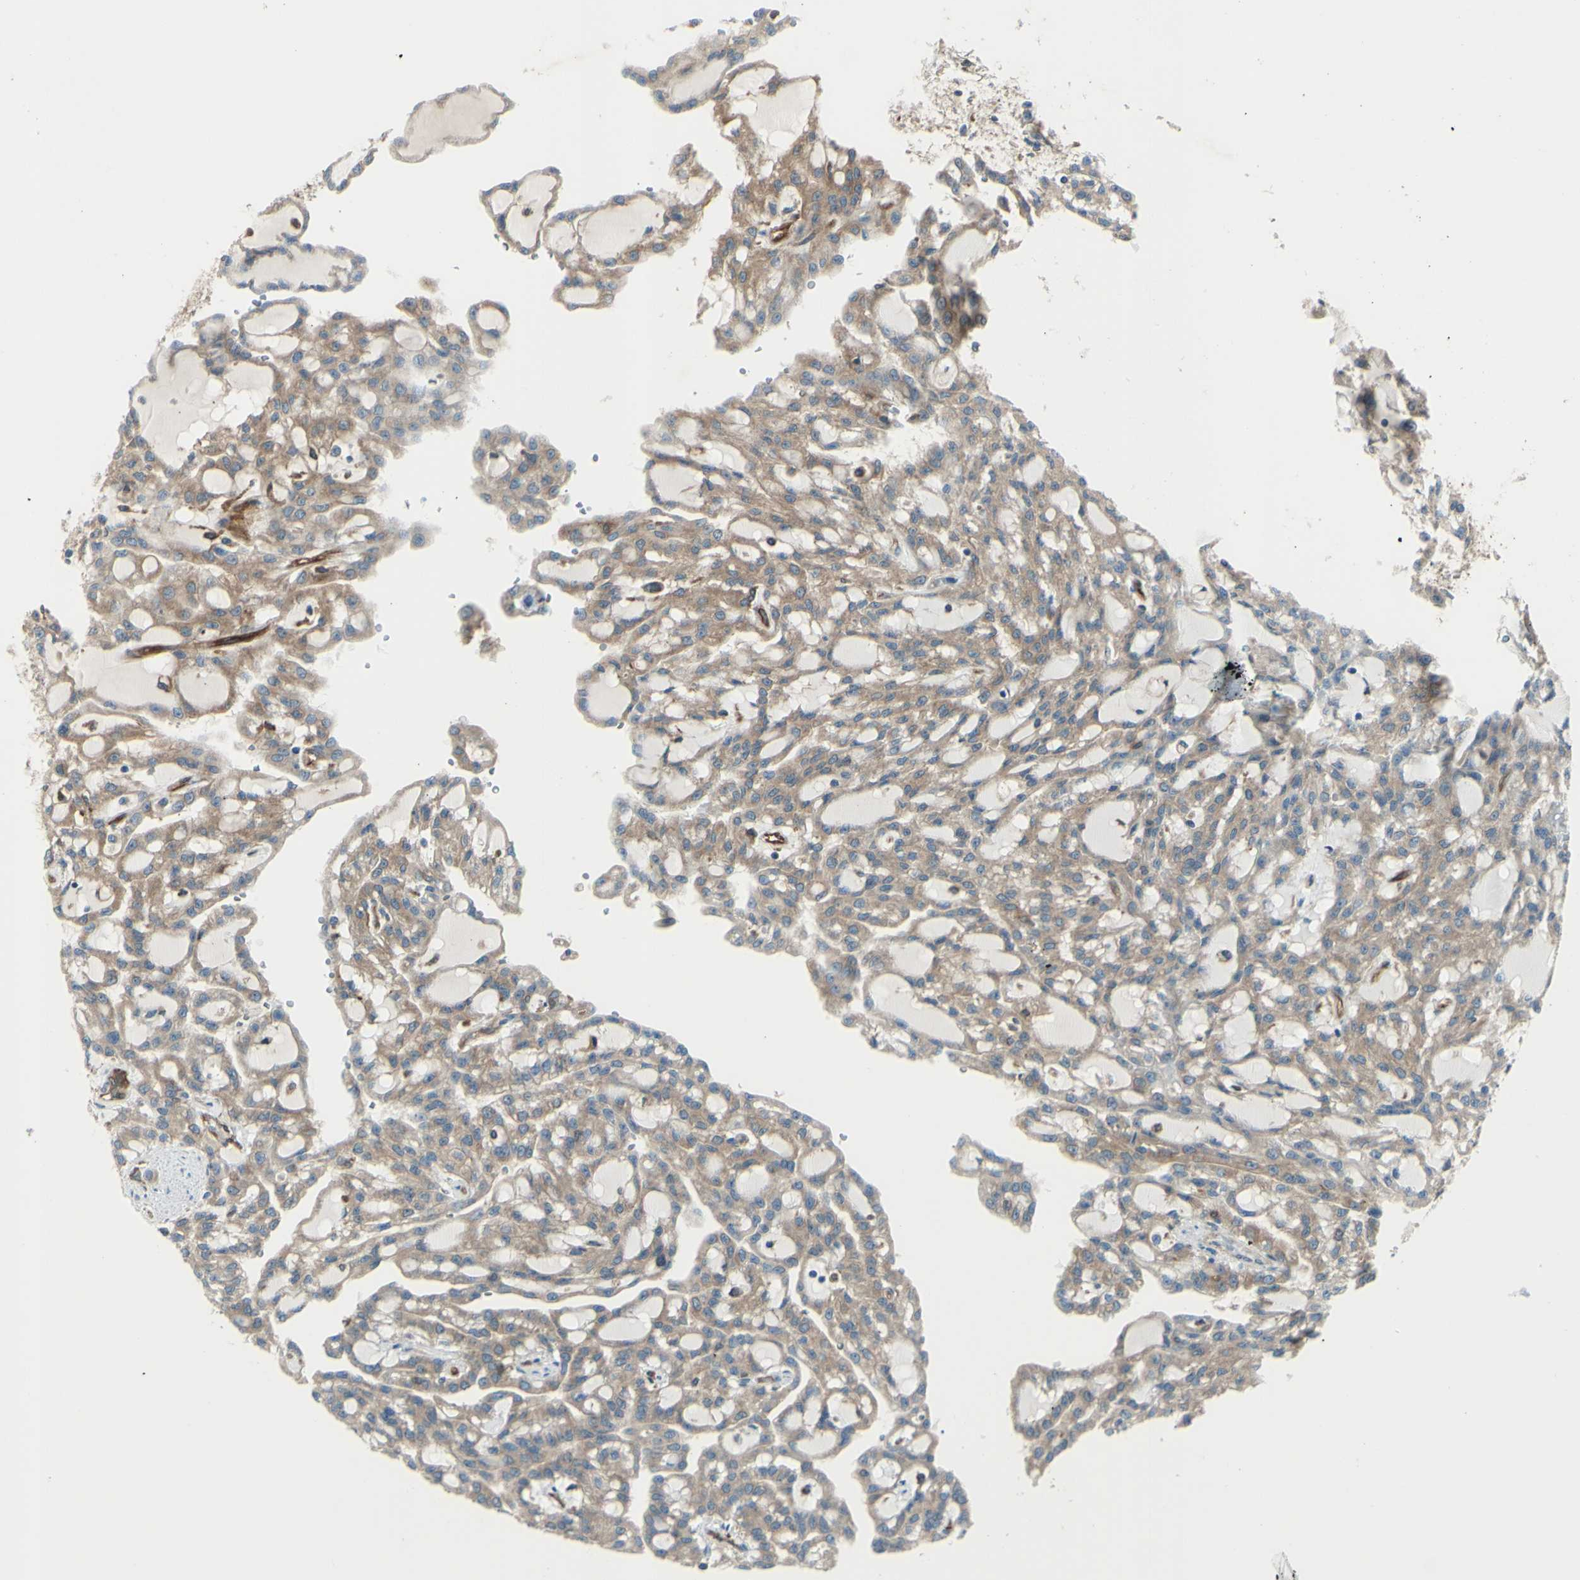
{"staining": {"intensity": "weak", "quantity": ">75%", "location": "cytoplasmic/membranous"}, "tissue": "renal cancer", "cell_type": "Tumor cells", "image_type": "cancer", "snomed": [{"axis": "morphology", "description": "Adenocarcinoma, NOS"}, {"axis": "topography", "description": "Kidney"}], "caption": "Protein analysis of renal cancer (adenocarcinoma) tissue demonstrates weak cytoplasmic/membranous staining in approximately >75% of tumor cells.", "gene": "IGSF9B", "patient": {"sex": "male", "age": 63}}